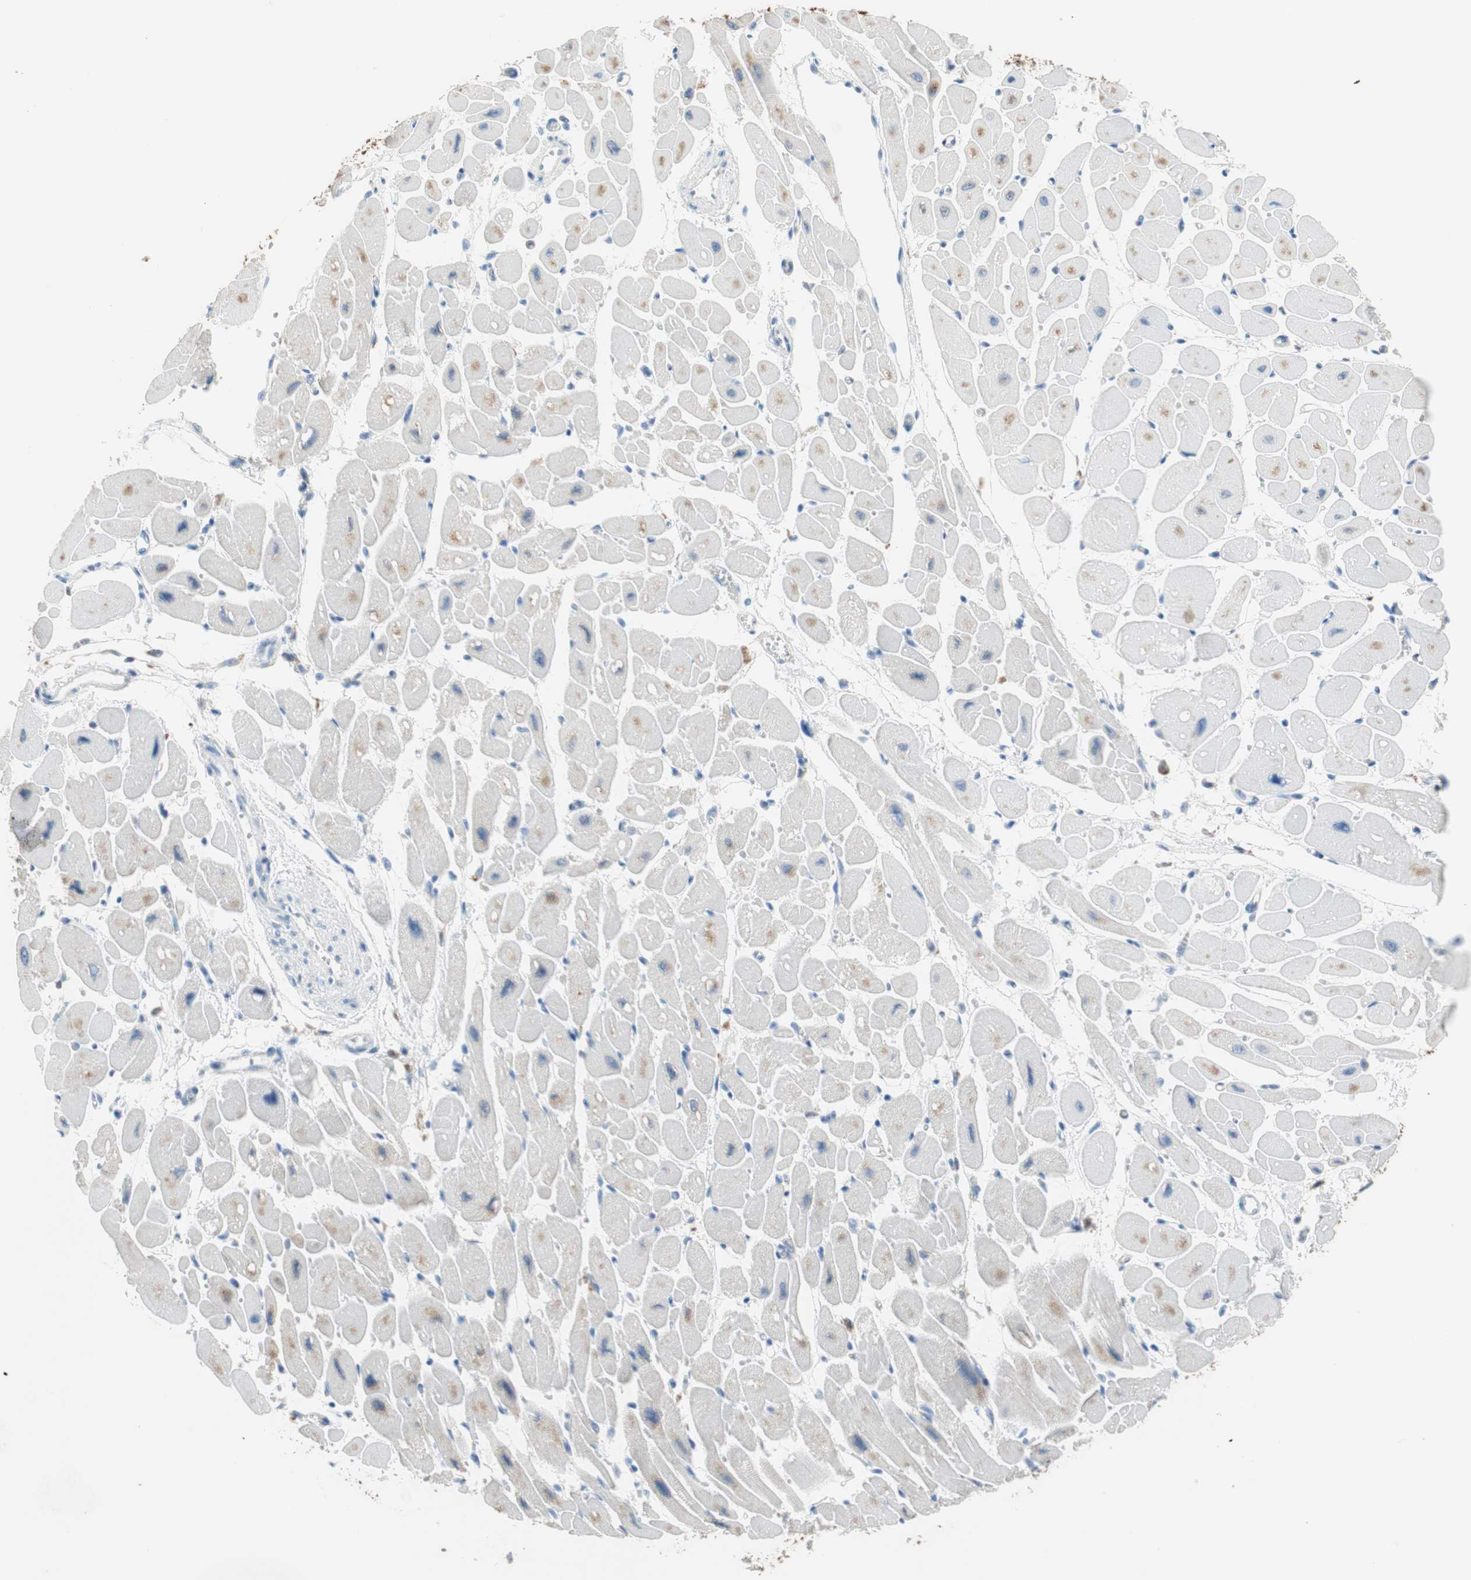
{"staining": {"intensity": "weak", "quantity": "<25%", "location": "cytoplasmic/membranous"}, "tissue": "heart muscle", "cell_type": "Cardiomyocytes", "image_type": "normal", "snomed": [{"axis": "morphology", "description": "Normal tissue, NOS"}, {"axis": "topography", "description": "Heart"}], "caption": "Immunohistochemistry (IHC) histopathology image of normal human heart muscle stained for a protein (brown), which demonstrates no staining in cardiomyocytes.", "gene": "GLUL", "patient": {"sex": "female", "age": 54}}